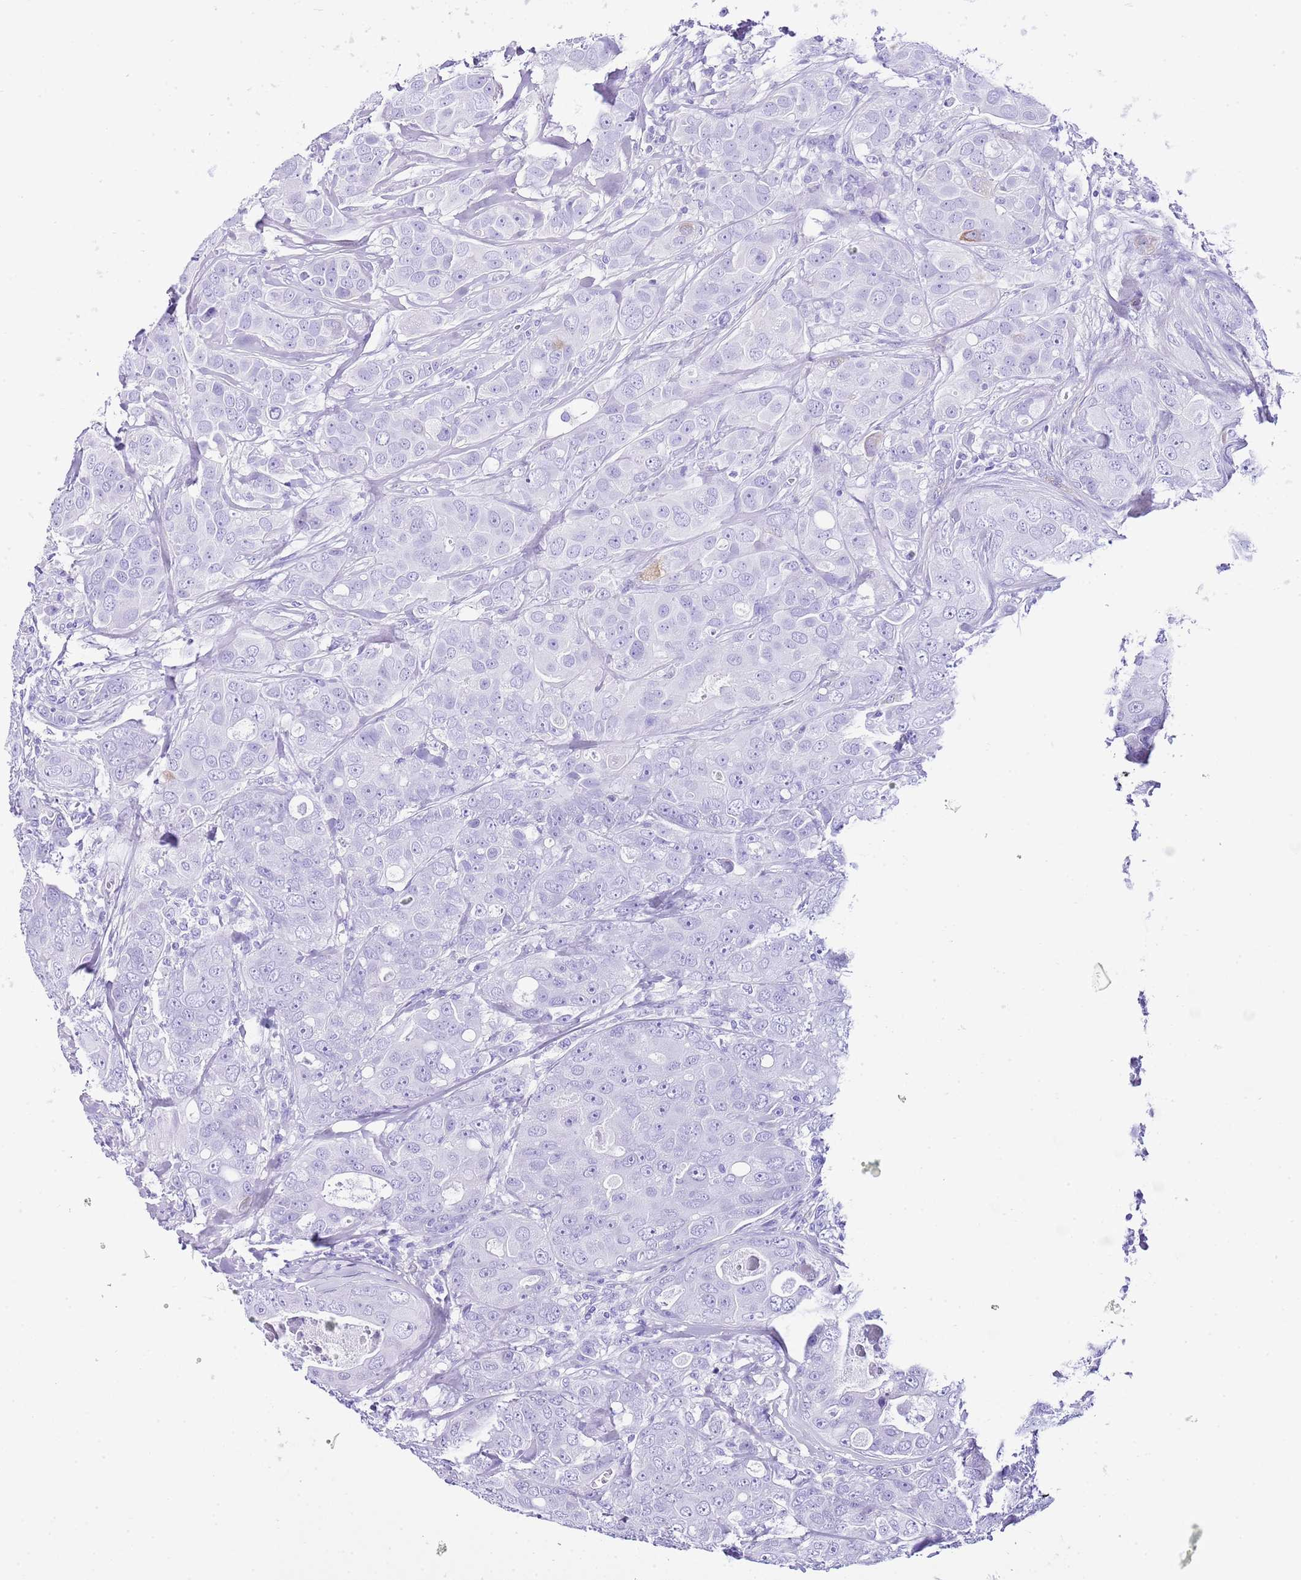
{"staining": {"intensity": "negative", "quantity": "none", "location": "none"}, "tissue": "breast cancer", "cell_type": "Tumor cells", "image_type": "cancer", "snomed": [{"axis": "morphology", "description": "Duct carcinoma"}, {"axis": "topography", "description": "Breast"}], "caption": "Immunohistochemical staining of human breast cancer displays no significant positivity in tumor cells.", "gene": "KCNC1", "patient": {"sex": "female", "age": 43}}